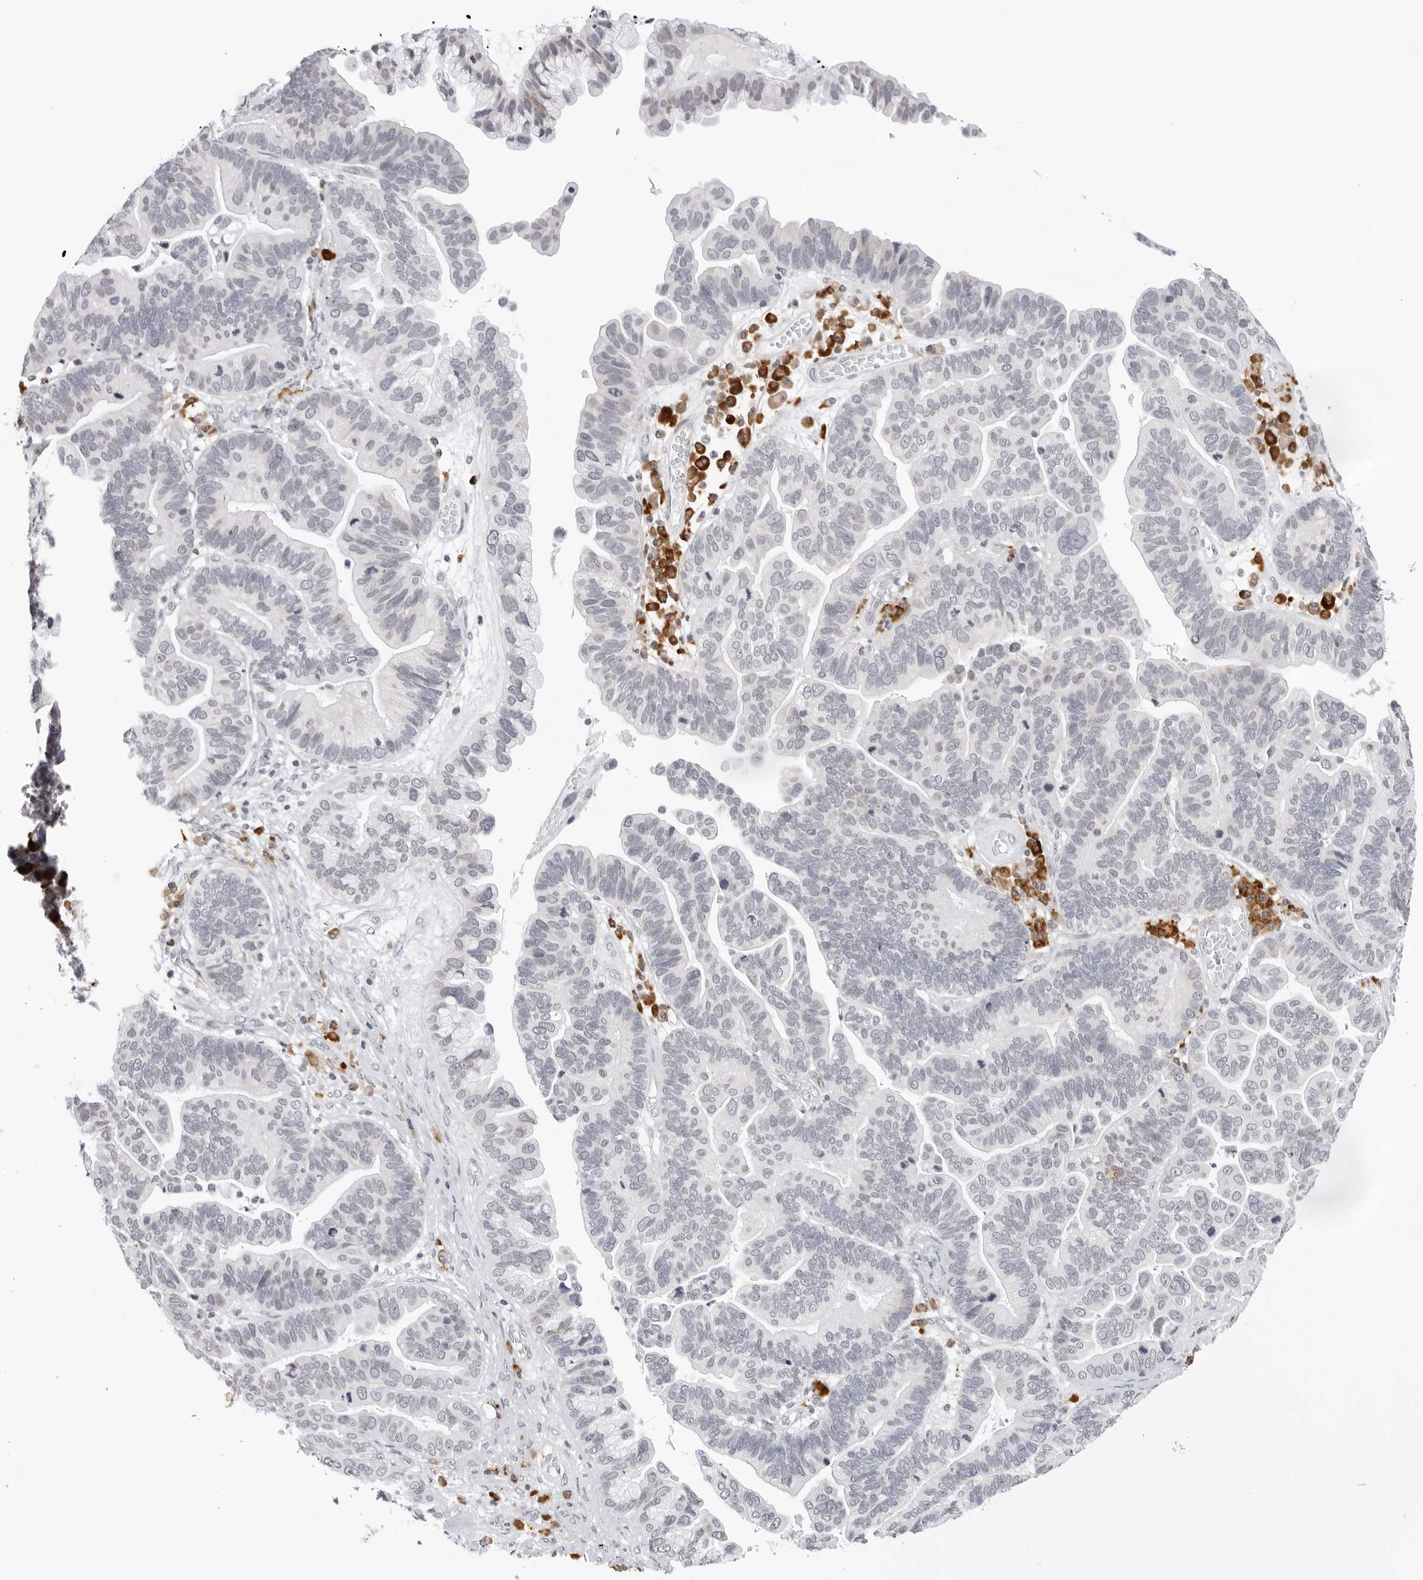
{"staining": {"intensity": "negative", "quantity": "none", "location": "none"}, "tissue": "ovarian cancer", "cell_type": "Tumor cells", "image_type": "cancer", "snomed": [{"axis": "morphology", "description": "Cystadenocarcinoma, serous, NOS"}, {"axis": "topography", "description": "Ovary"}], "caption": "Ovarian cancer was stained to show a protein in brown. There is no significant staining in tumor cells.", "gene": "IL17RA", "patient": {"sex": "female", "age": 56}}